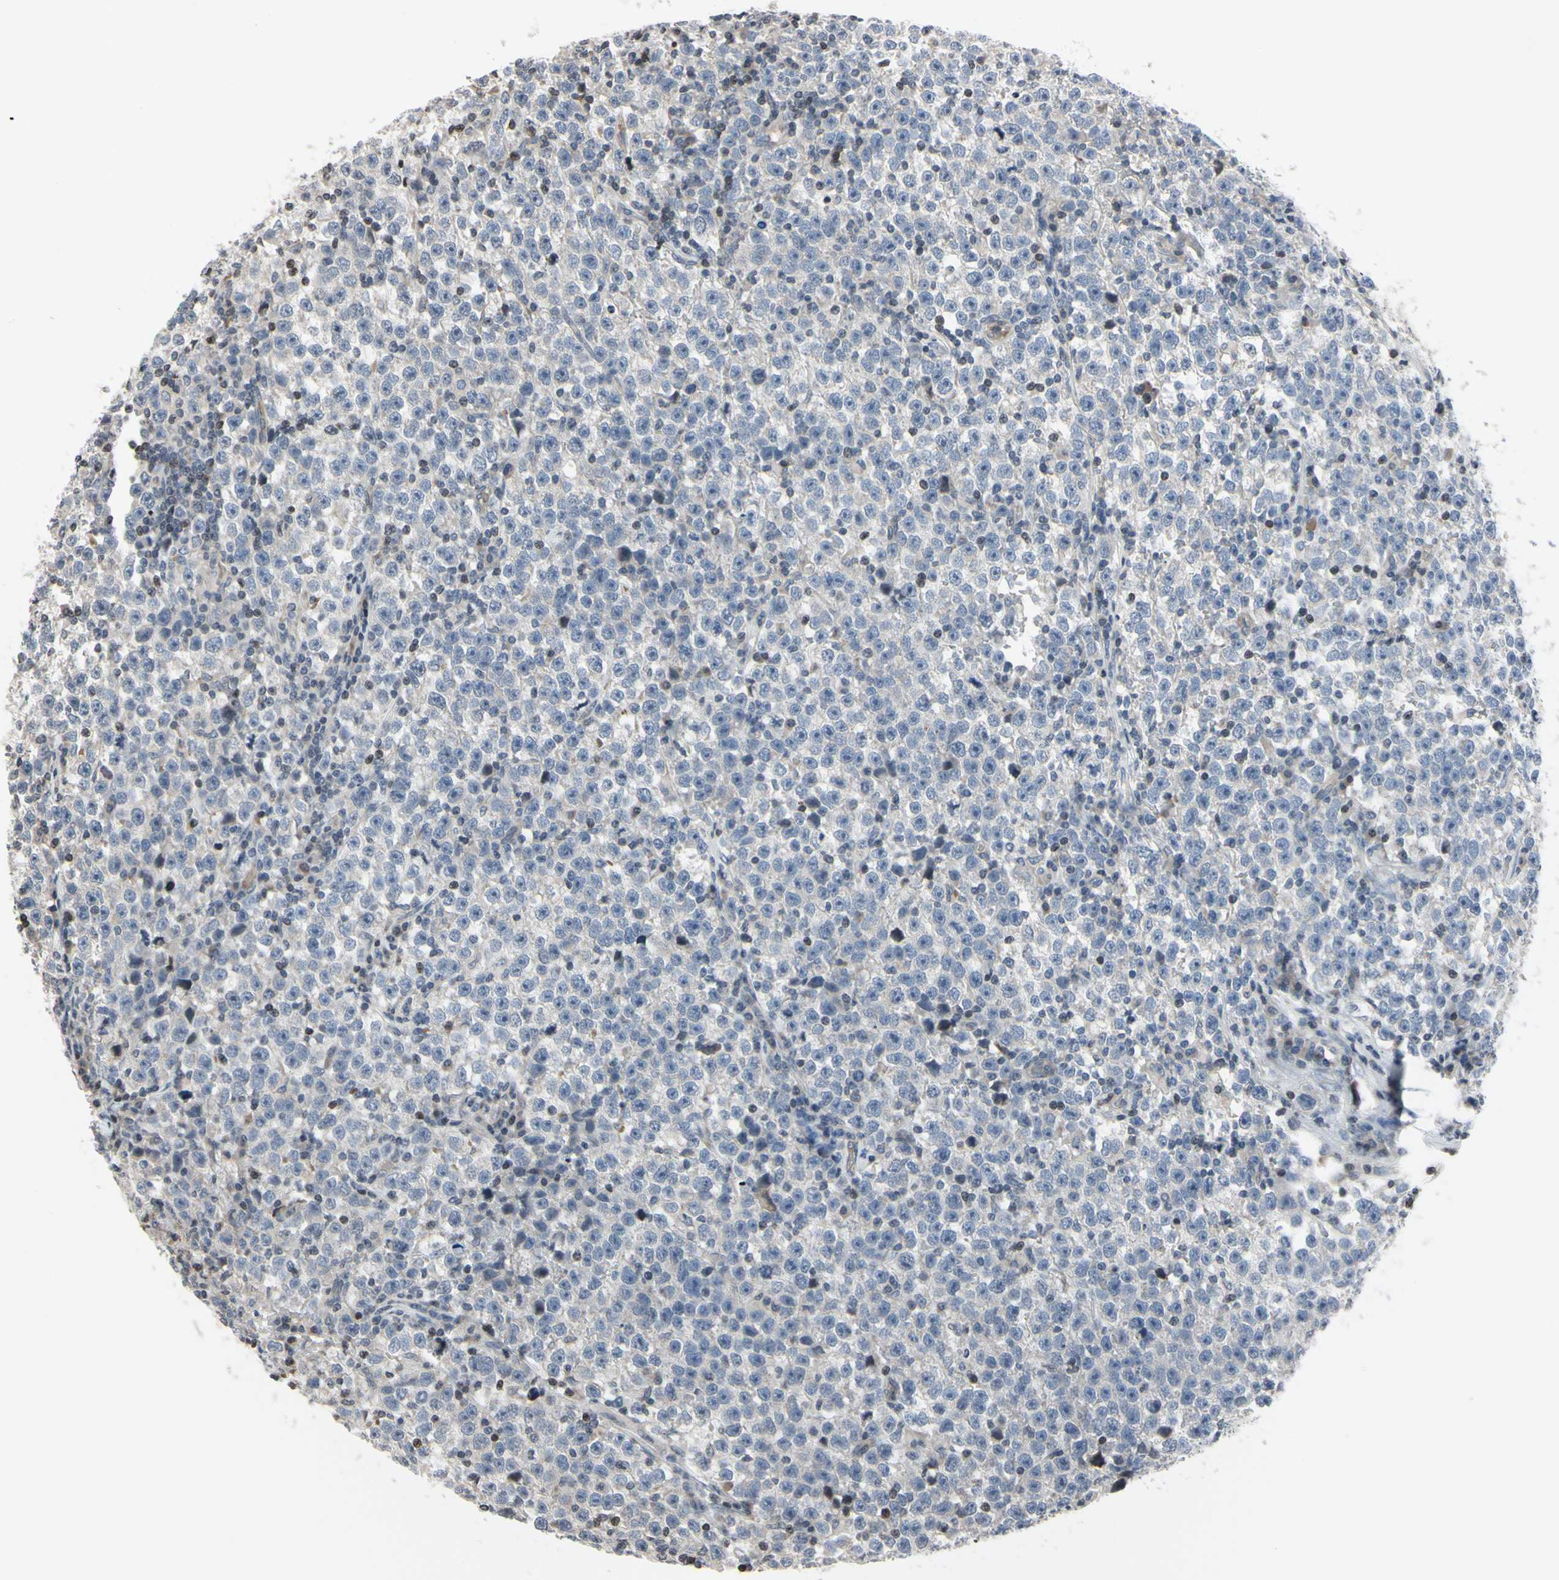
{"staining": {"intensity": "negative", "quantity": "none", "location": "none"}, "tissue": "testis cancer", "cell_type": "Tumor cells", "image_type": "cancer", "snomed": [{"axis": "morphology", "description": "Seminoma, NOS"}, {"axis": "topography", "description": "Testis"}], "caption": "Immunohistochemistry (IHC) of human seminoma (testis) exhibits no staining in tumor cells.", "gene": "ARG1", "patient": {"sex": "male", "age": 43}}